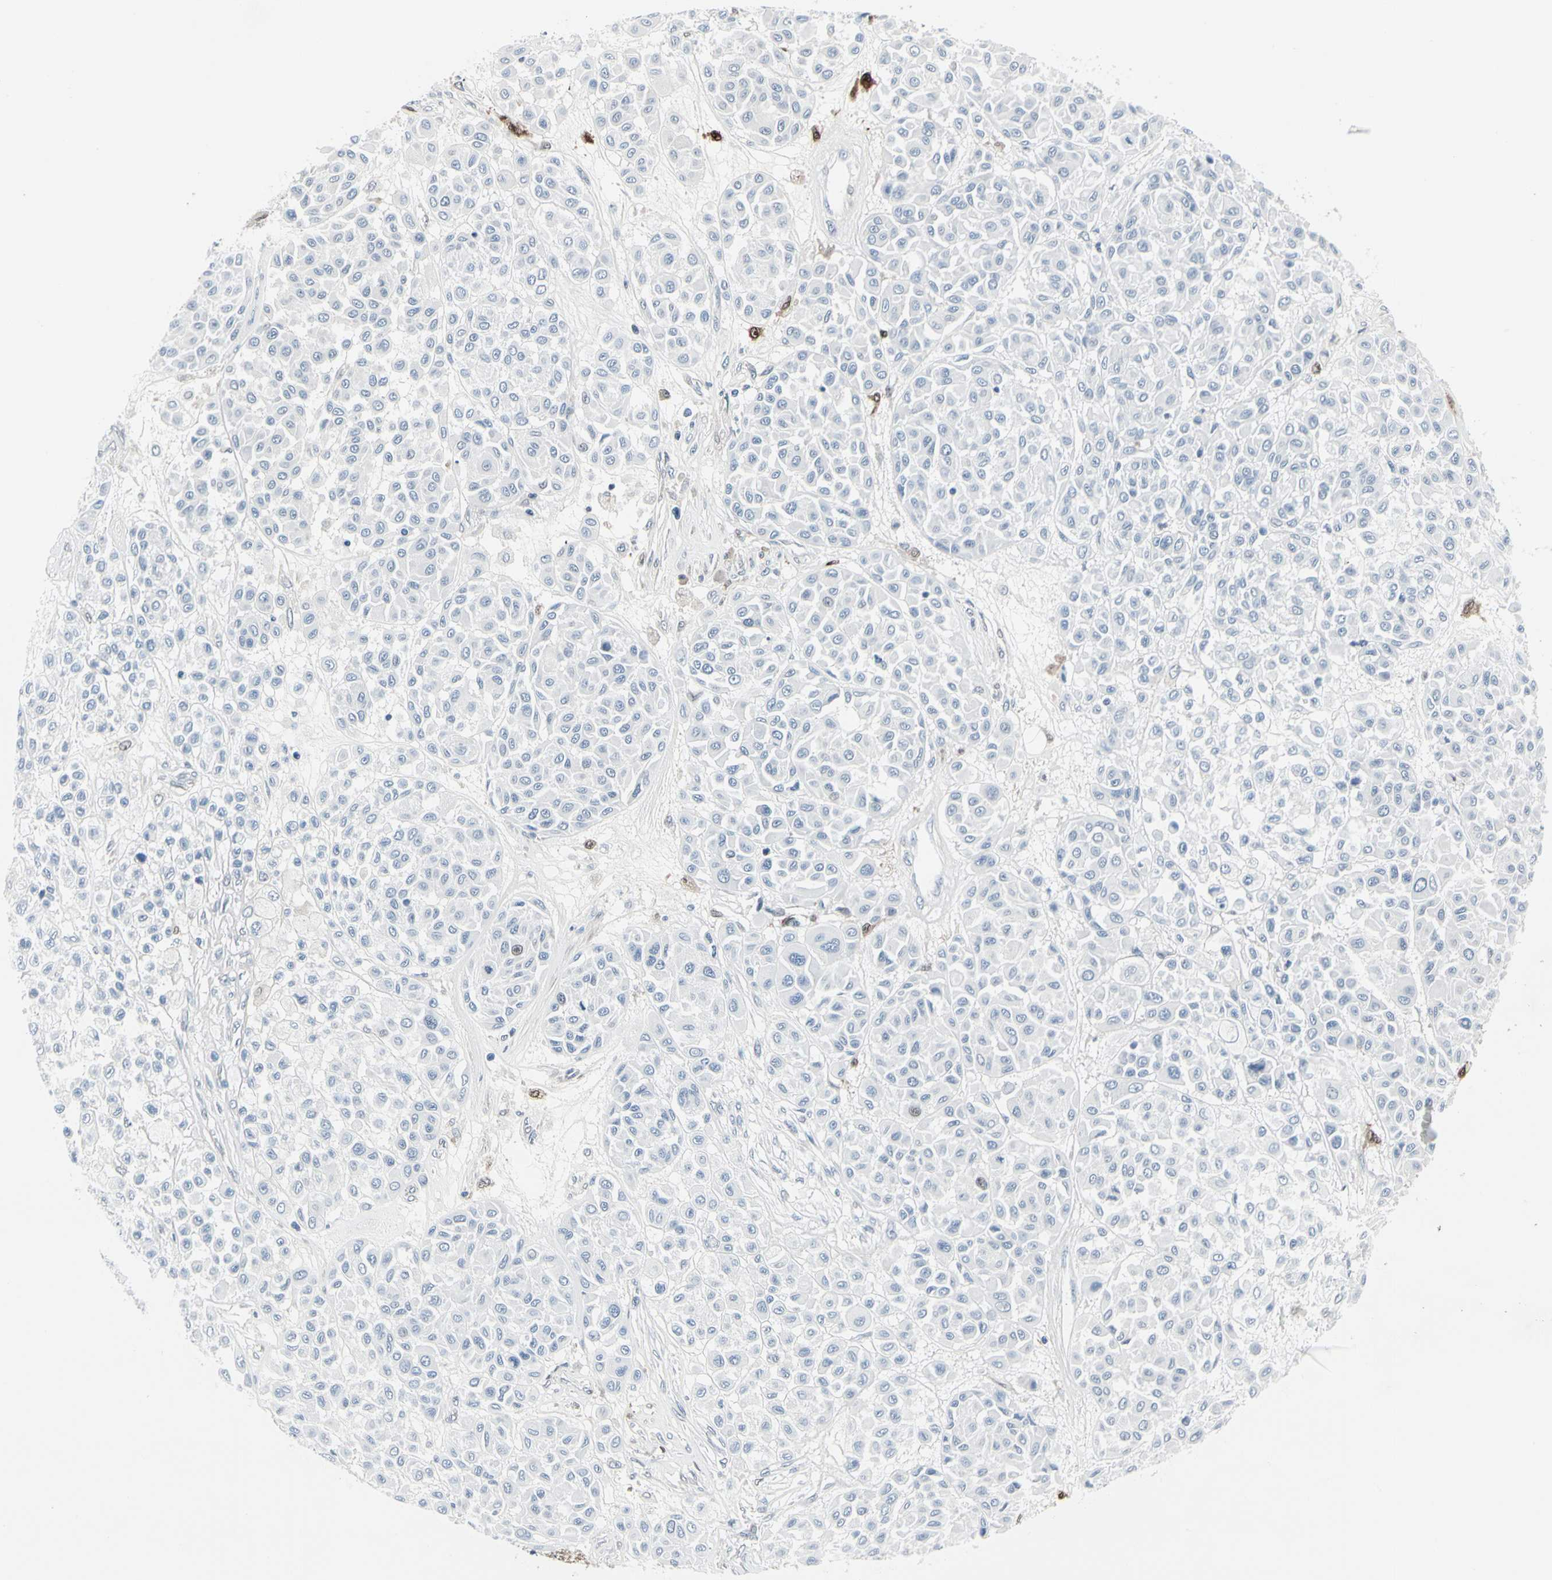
{"staining": {"intensity": "negative", "quantity": "none", "location": "none"}, "tissue": "melanoma", "cell_type": "Tumor cells", "image_type": "cancer", "snomed": [{"axis": "morphology", "description": "Malignant melanoma, Metastatic site"}, {"axis": "topography", "description": "Soft tissue"}], "caption": "IHC photomicrograph of neoplastic tissue: melanoma stained with DAB (3,3'-diaminobenzidine) displays no significant protein staining in tumor cells. (Brightfield microscopy of DAB (3,3'-diaminobenzidine) immunohistochemistry (IHC) at high magnification).", "gene": "TXN", "patient": {"sex": "male", "age": 41}}